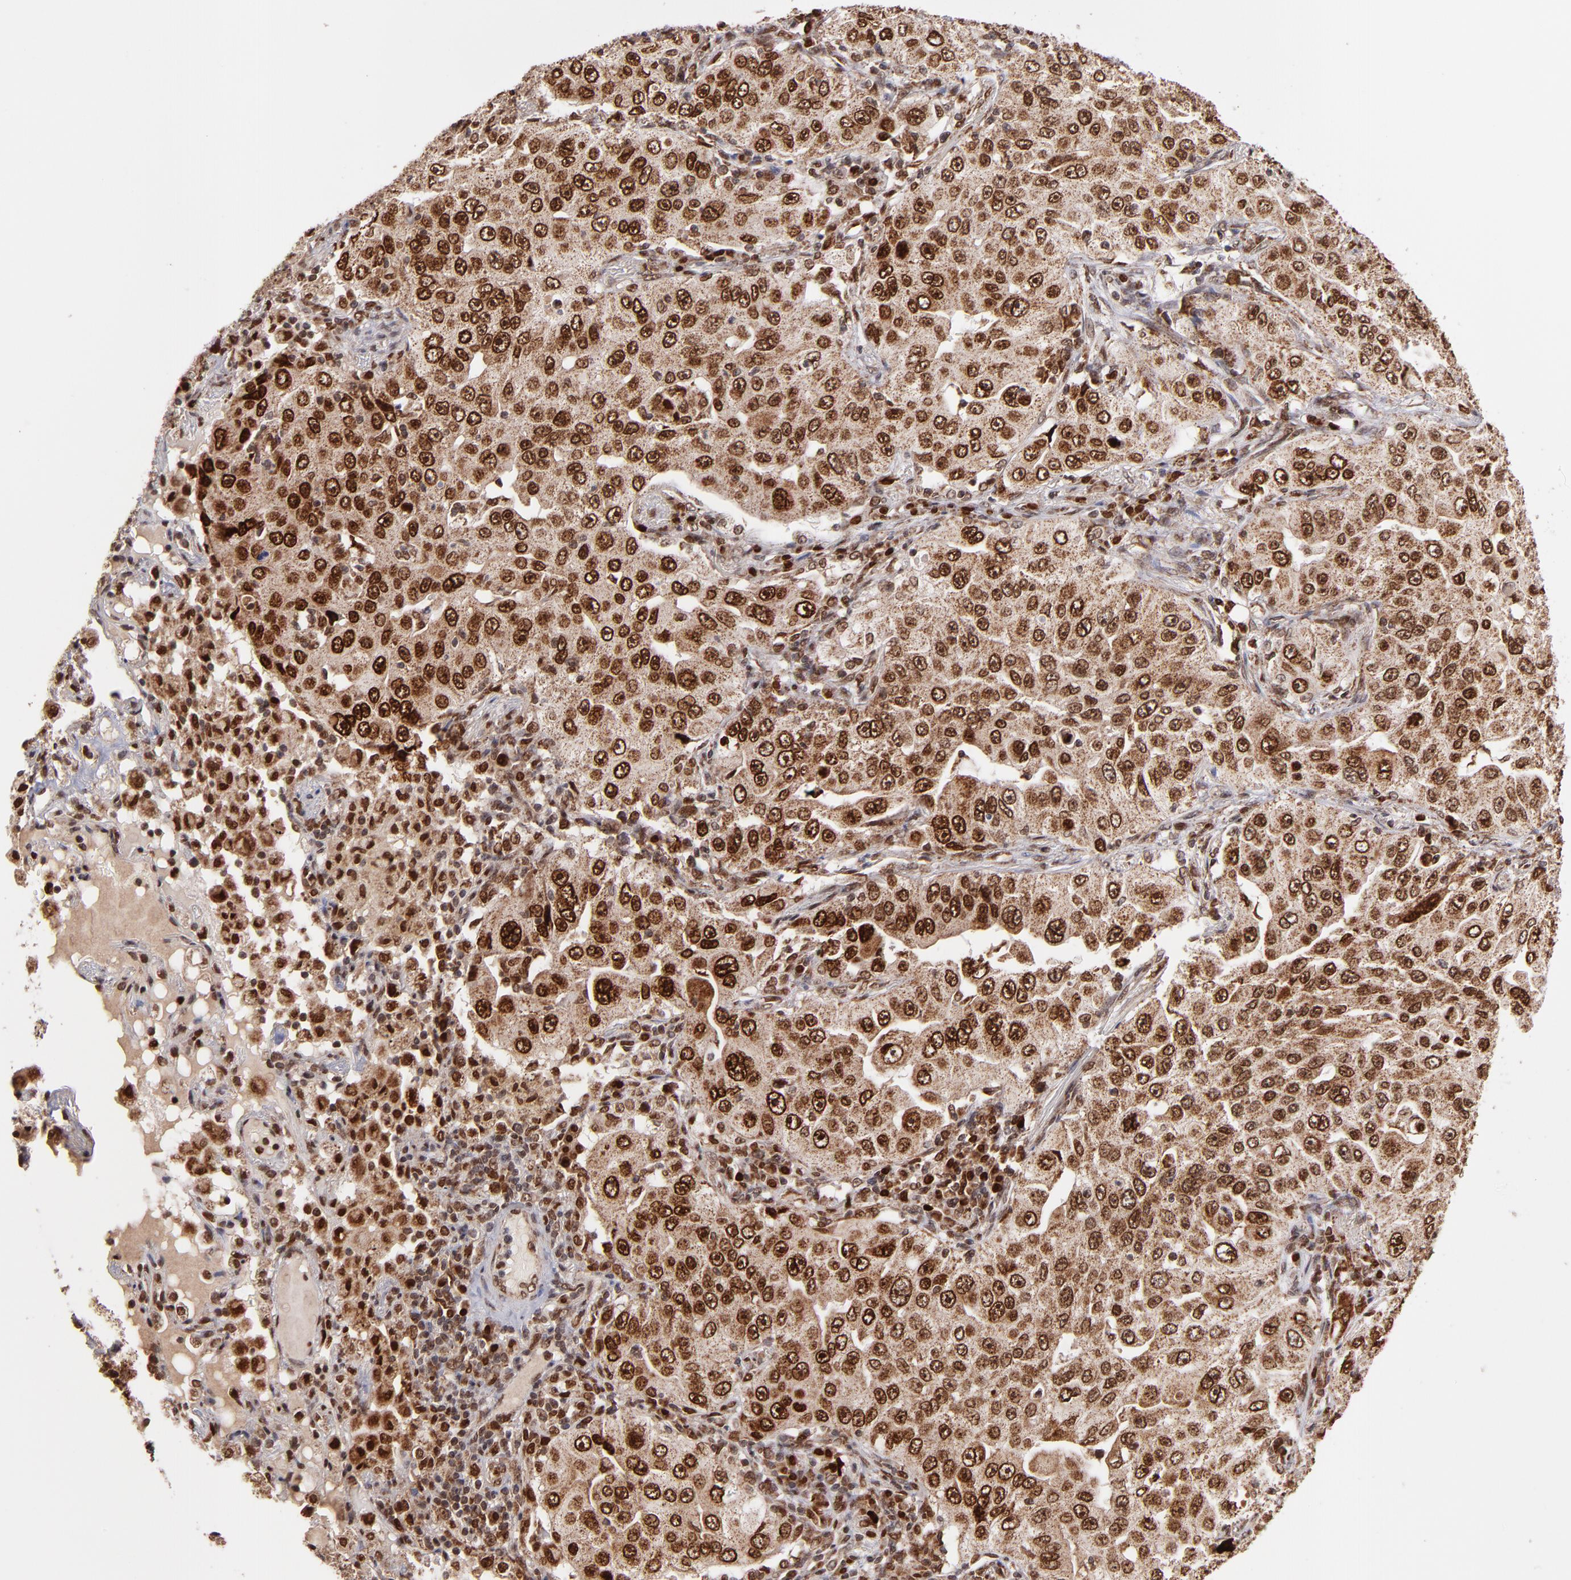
{"staining": {"intensity": "strong", "quantity": ">75%", "location": "cytoplasmic/membranous,nuclear"}, "tissue": "lung cancer", "cell_type": "Tumor cells", "image_type": "cancer", "snomed": [{"axis": "morphology", "description": "Adenocarcinoma, NOS"}, {"axis": "topography", "description": "Lung"}], "caption": "Lung adenocarcinoma stained with a brown dye exhibits strong cytoplasmic/membranous and nuclear positive positivity in approximately >75% of tumor cells.", "gene": "TOP1MT", "patient": {"sex": "male", "age": 84}}